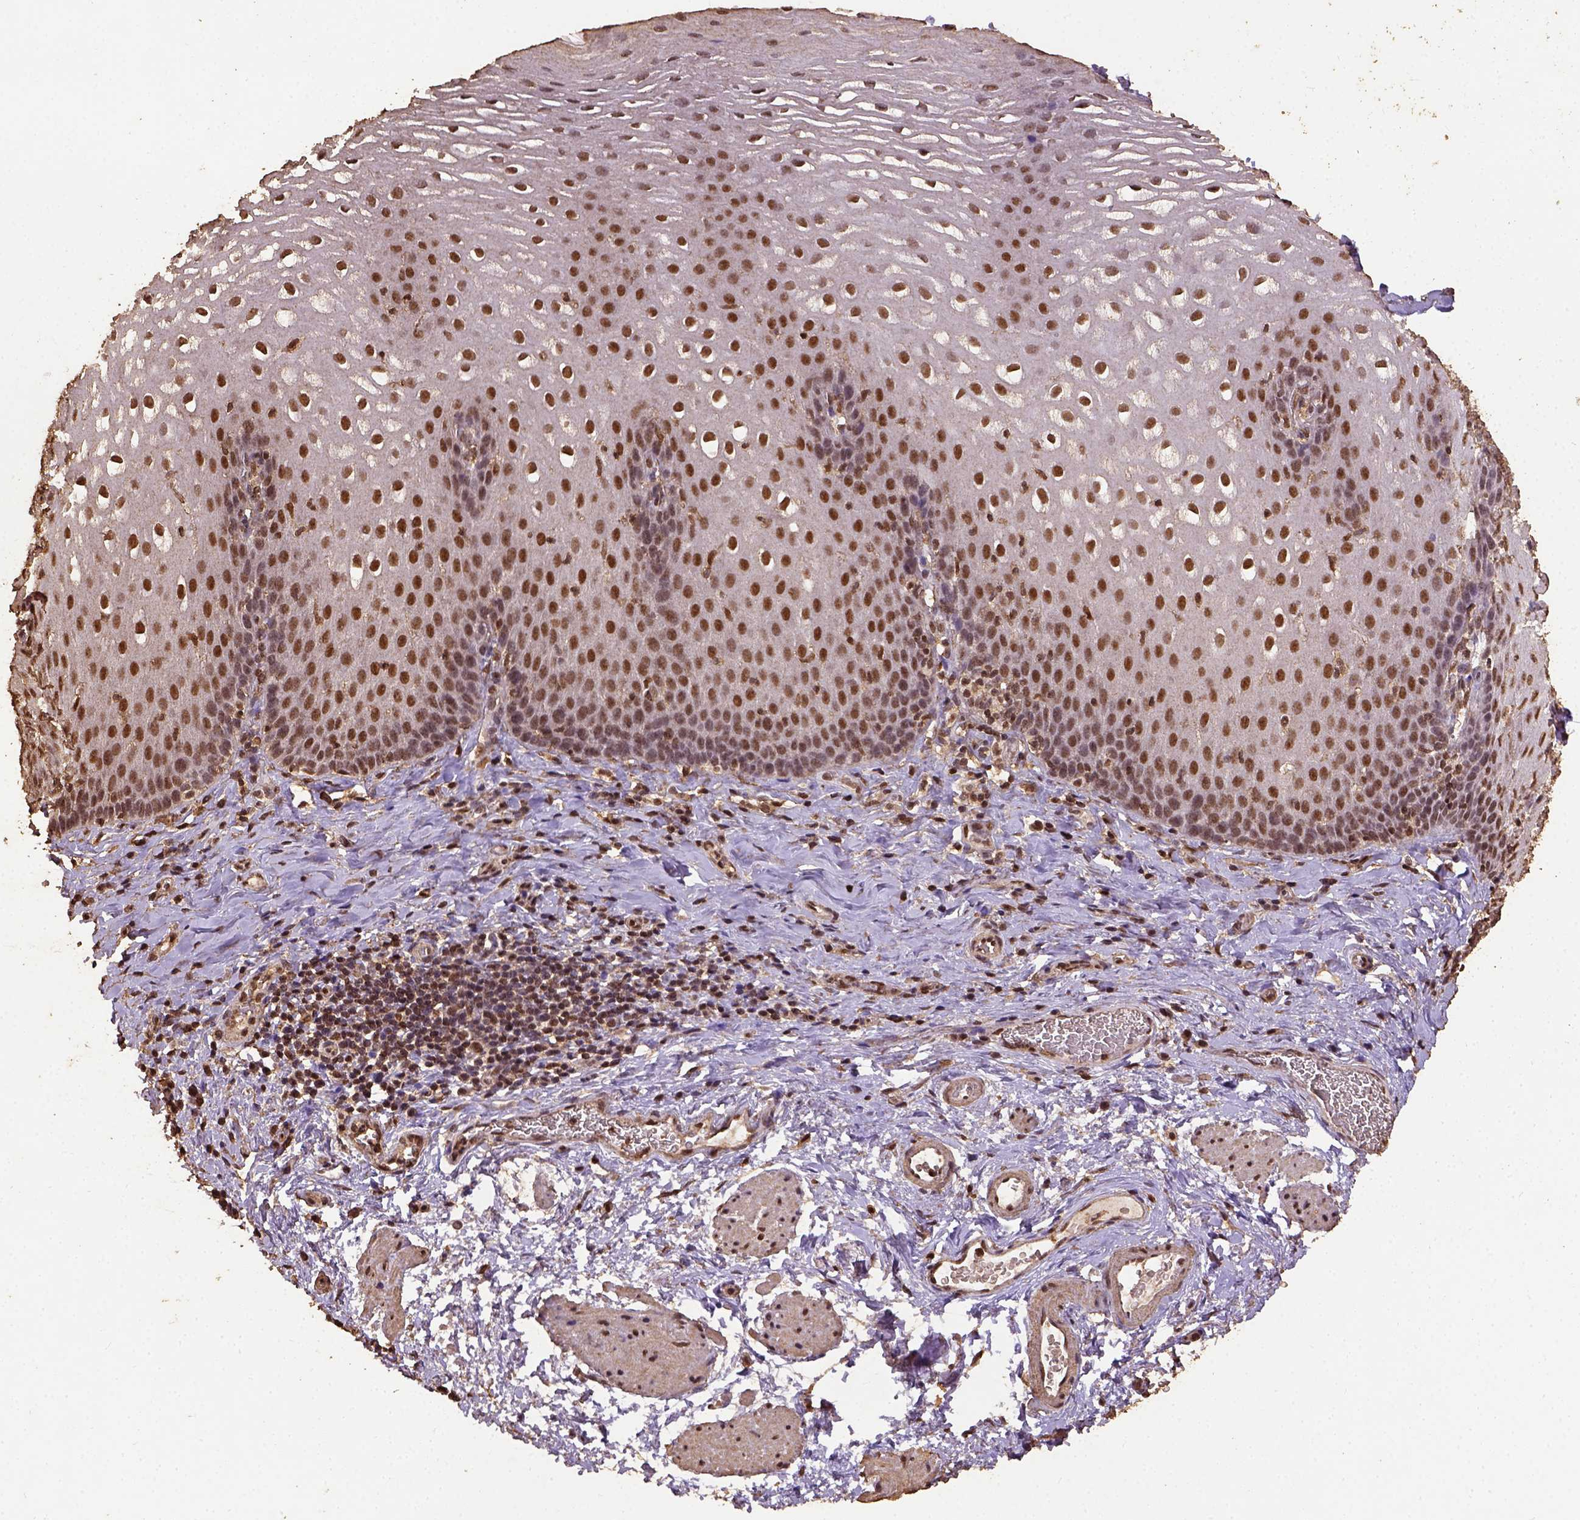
{"staining": {"intensity": "strong", "quantity": ">75%", "location": "nuclear"}, "tissue": "esophagus", "cell_type": "Squamous epithelial cells", "image_type": "normal", "snomed": [{"axis": "morphology", "description": "Normal tissue, NOS"}, {"axis": "topography", "description": "Esophagus"}], "caption": "IHC staining of benign esophagus, which displays high levels of strong nuclear expression in about >75% of squamous epithelial cells indicating strong nuclear protein staining. The staining was performed using DAB (brown) for protein detection and nuclei were counterstained in hematoxylin (blue).", "gene": "NACC1", "patient": {"sex": "male", "age": 68}}